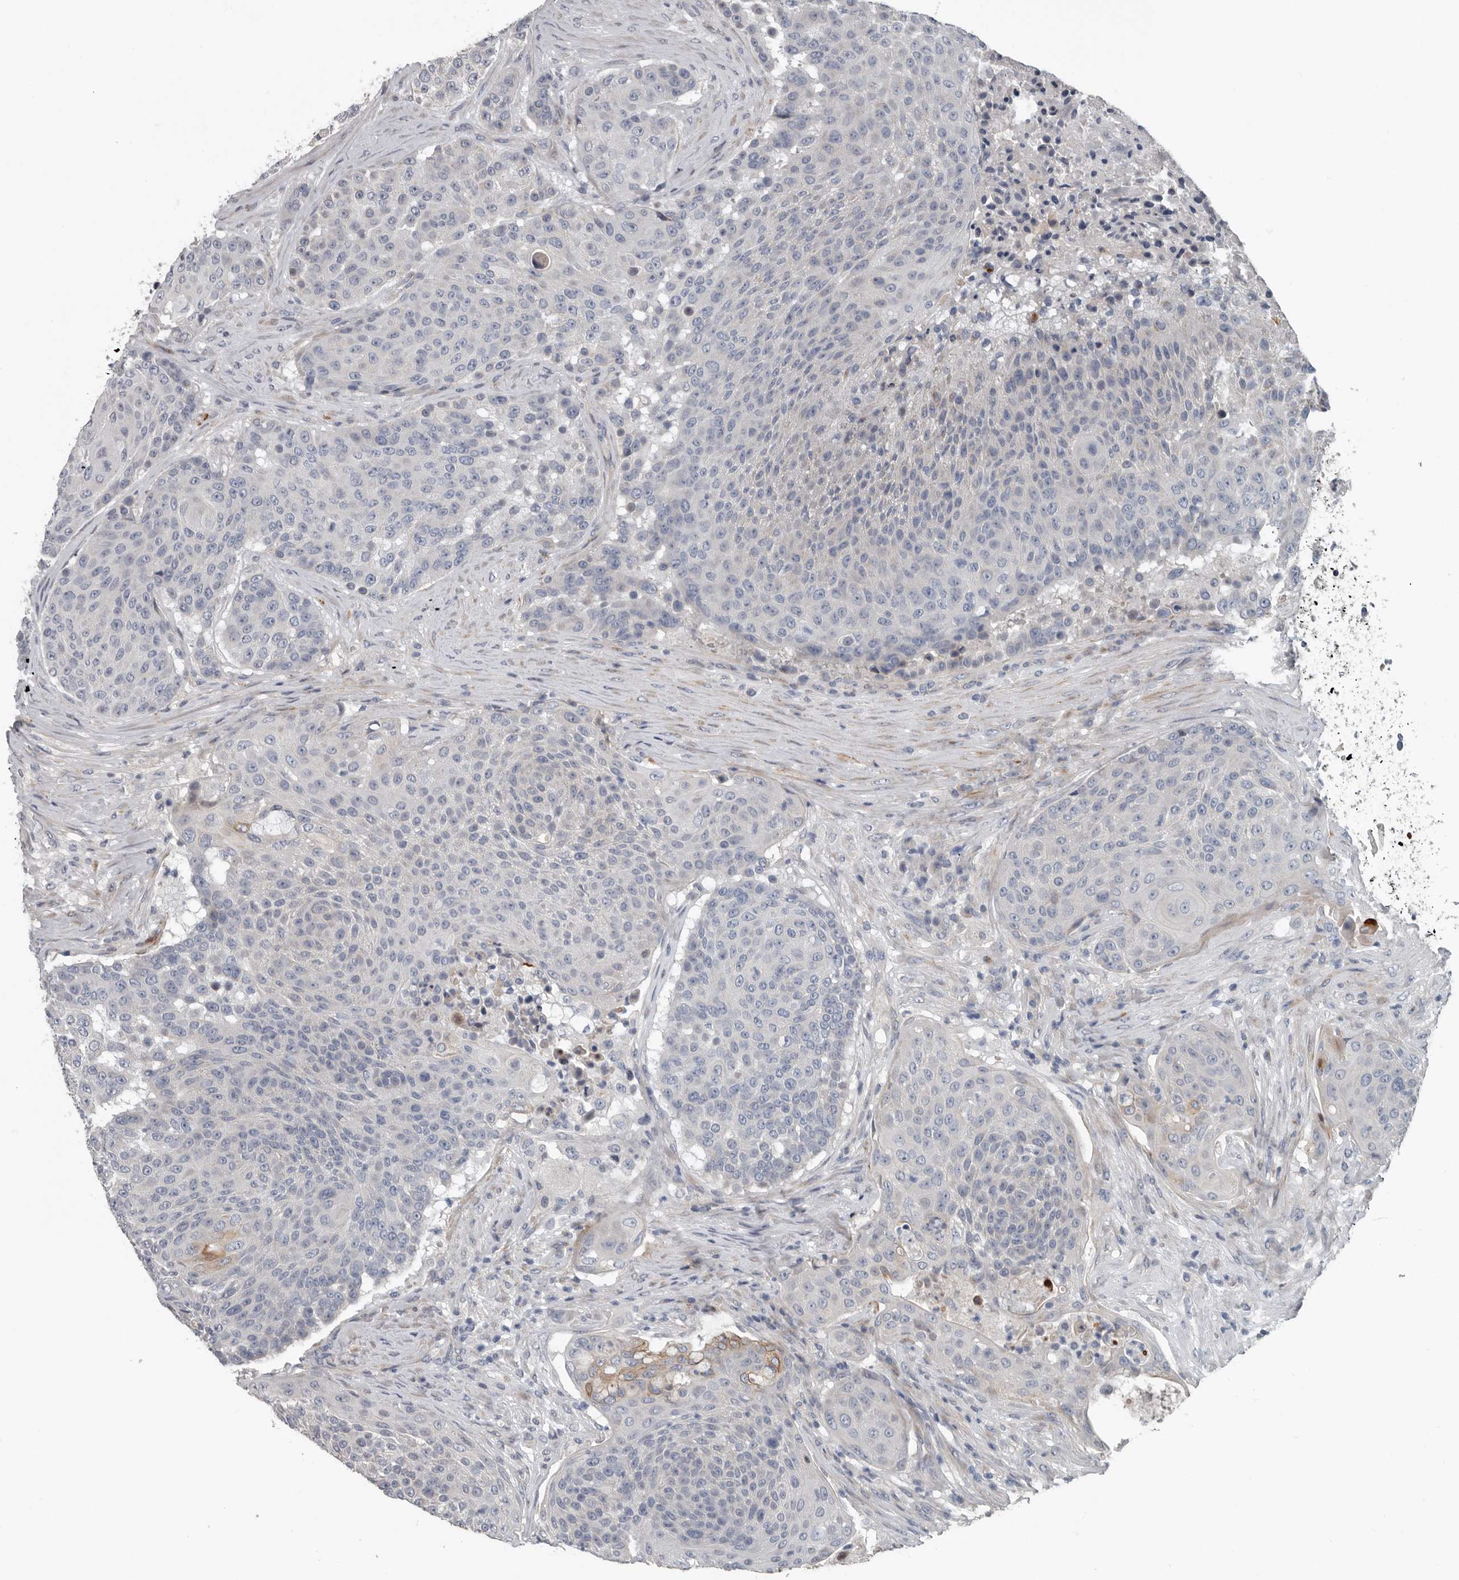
{"staining": {"intensity": "negative", "quantity": "none", "location": "none"}, "tissue": "urothelial cancer", "cell_type": "Tumor cells", "image_type": "cancer", "snomed": [{"axis": "morphology", "description": "Urothelial carcinoma, High grade"}, {"axis": "topography", "description": "Urinary bladder"}], "caption": "Tumor cells are negative for brown protein staining in urothelial cancer.", "gene": "DPY19L4", "patient": {"sex": "female", "age": 63}}